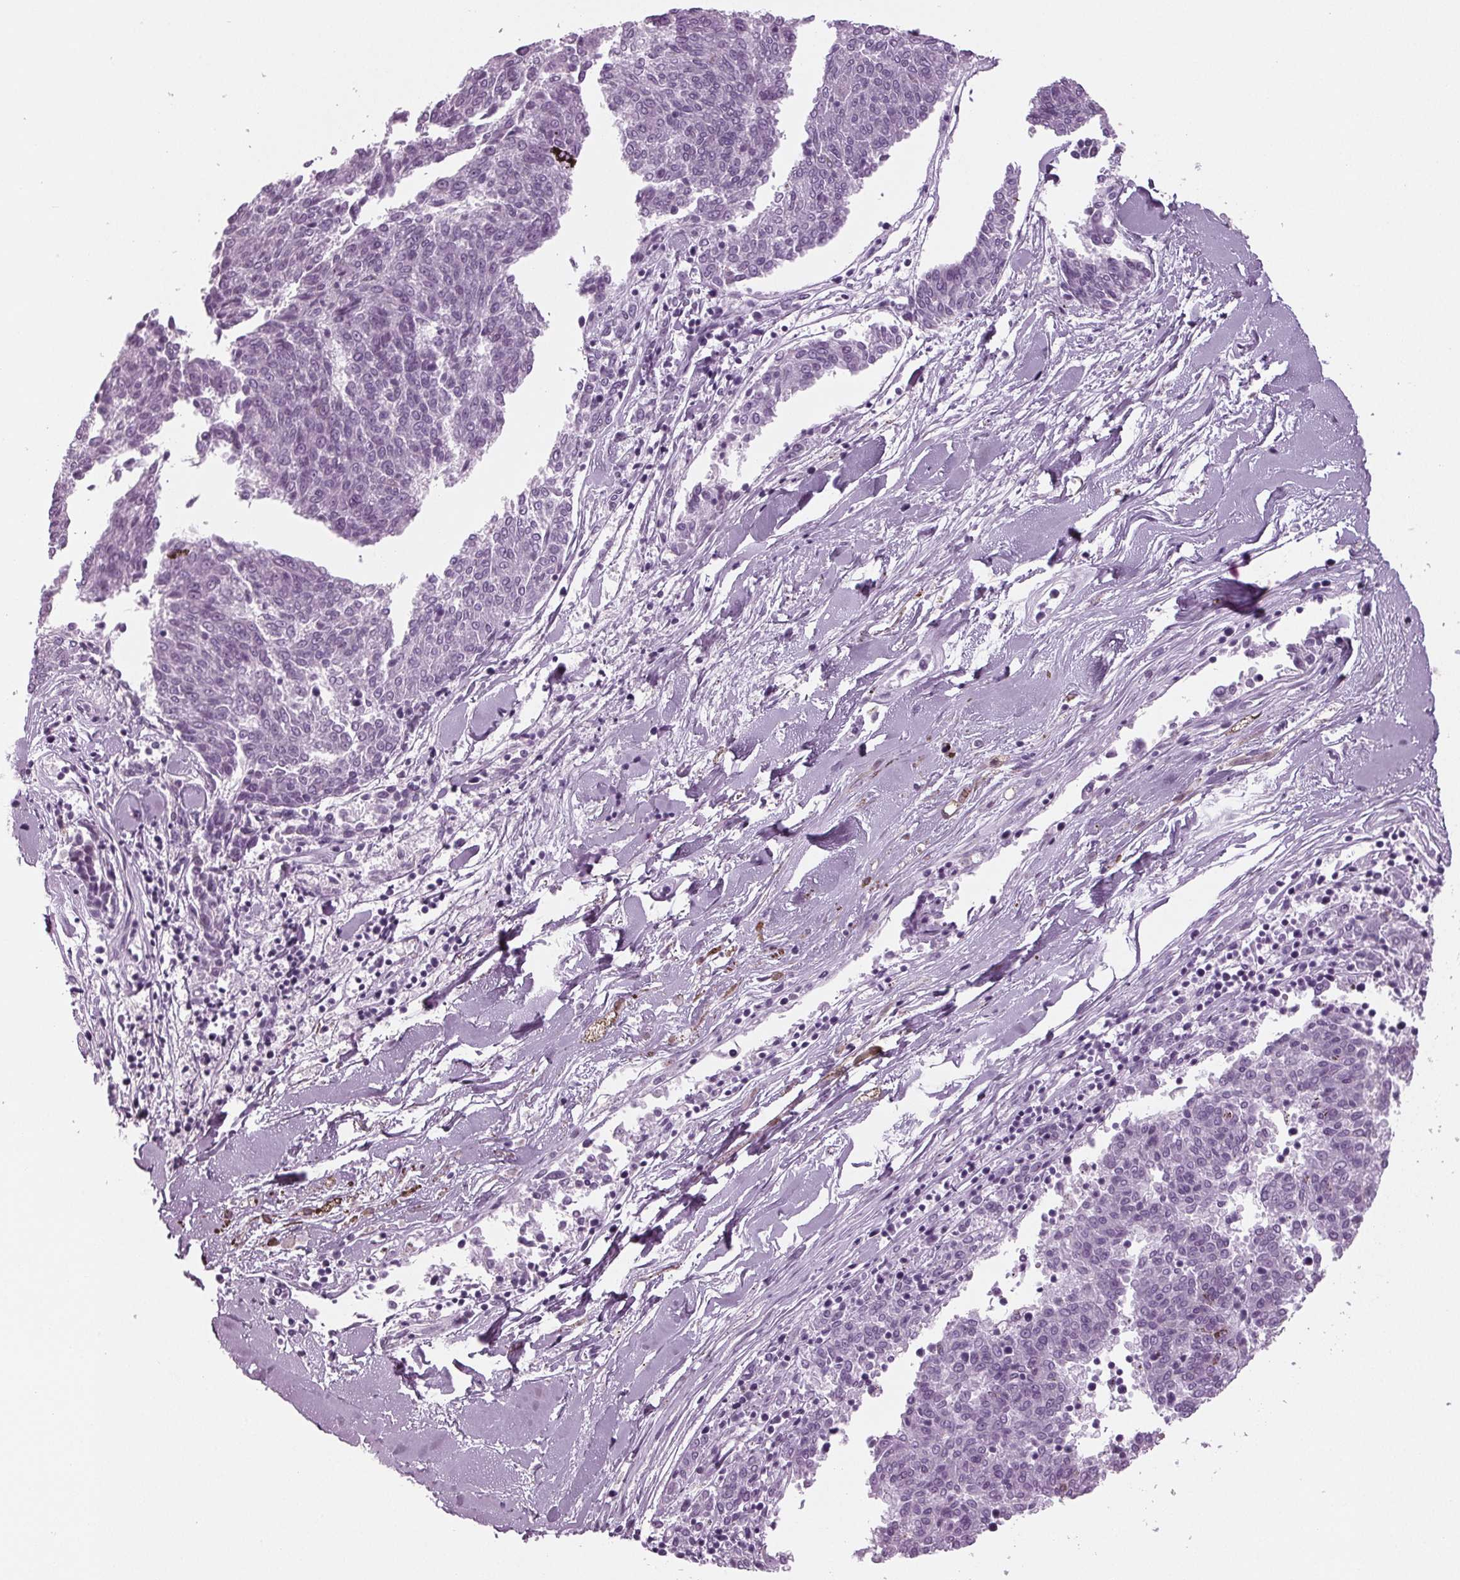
{"staining": {"intensity": "negative", "quantity": "none", "location": "none"}, "tissue": "melanoma", "cell_type": "Tumor cells", "image_type": "cancer", "snomed": [{"axis": "morphology", "description": "Malignant melanoma, NOS"}, {"axis": "topography", "description": "Skin"}], "caption": "A photomicrograph of malignant melanoma stained for a protein reveals no brown staining in tumor cells.", "gene": "BHLHE22", "patient": {"sex": "female", "age": 72}}